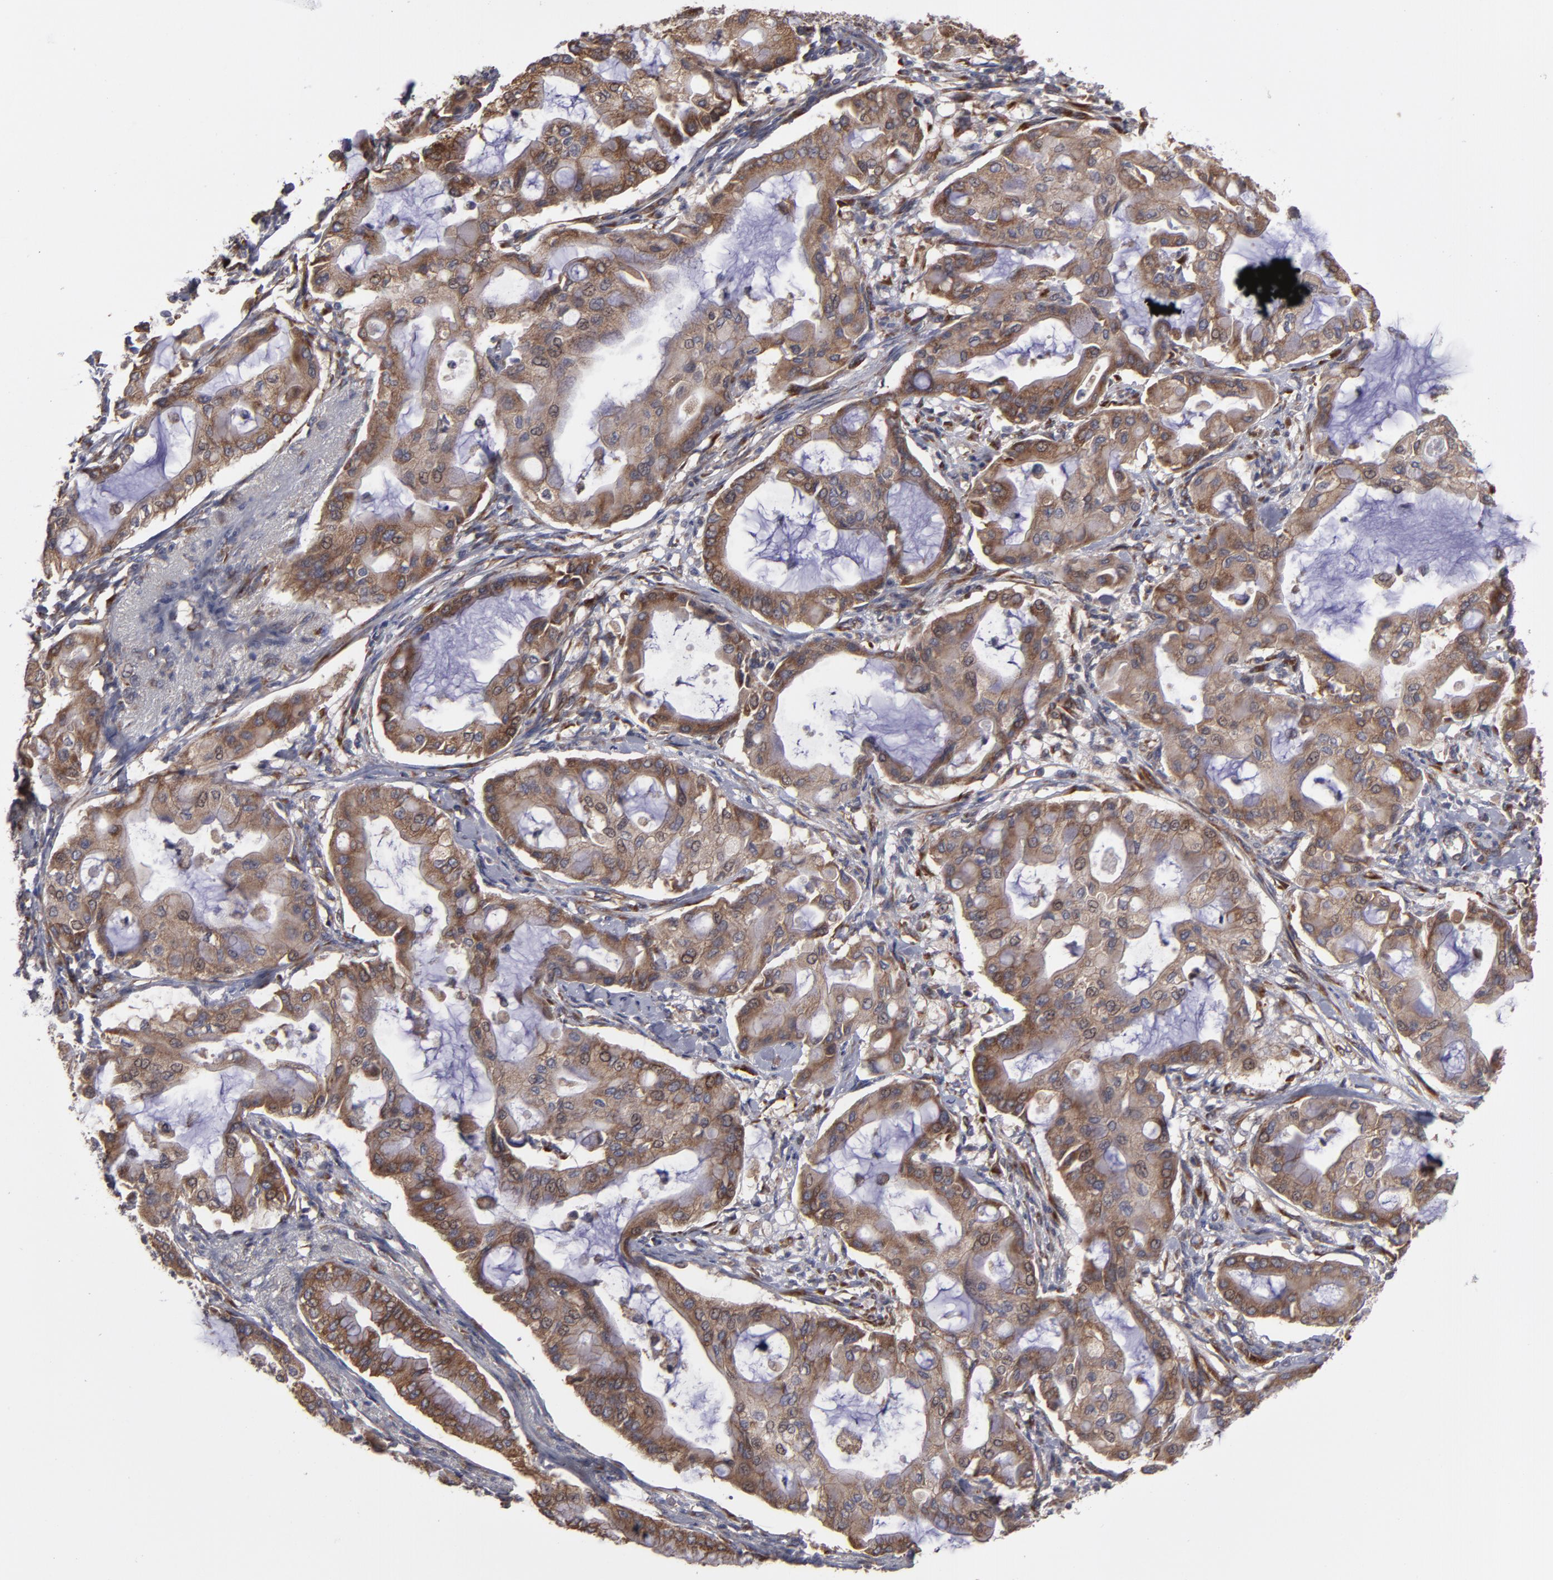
{"staining": {"intensity": "moderate", "quantity": ">75%", "location": "cytoplasmic/membranous"}, "tissue": "pancreatic cancer", "cell_type": "Tumor cells", "image_type": "cancer", "snomed": [{"axis": "morphology", "description": "Adenocarcinoma, NOS"}, {"axis": "morphology", "description": "Adenocarcinoma, metastatic, NOS"}, {"axis": "topography", "description": "Lymph node"}, {"axis": "topography", "description": "Pancreas"}, {"axis": "topography", "description": "Duodenum"}], "caption": "There is medium levels of moderate cytoplasmic/membranous positivity in tumor cells of pancreatic cancer, as demonstrated by immunohistochemical staining (brown color).", "gene": "SND1", "patient": {"sex": "female", "age": 64}}